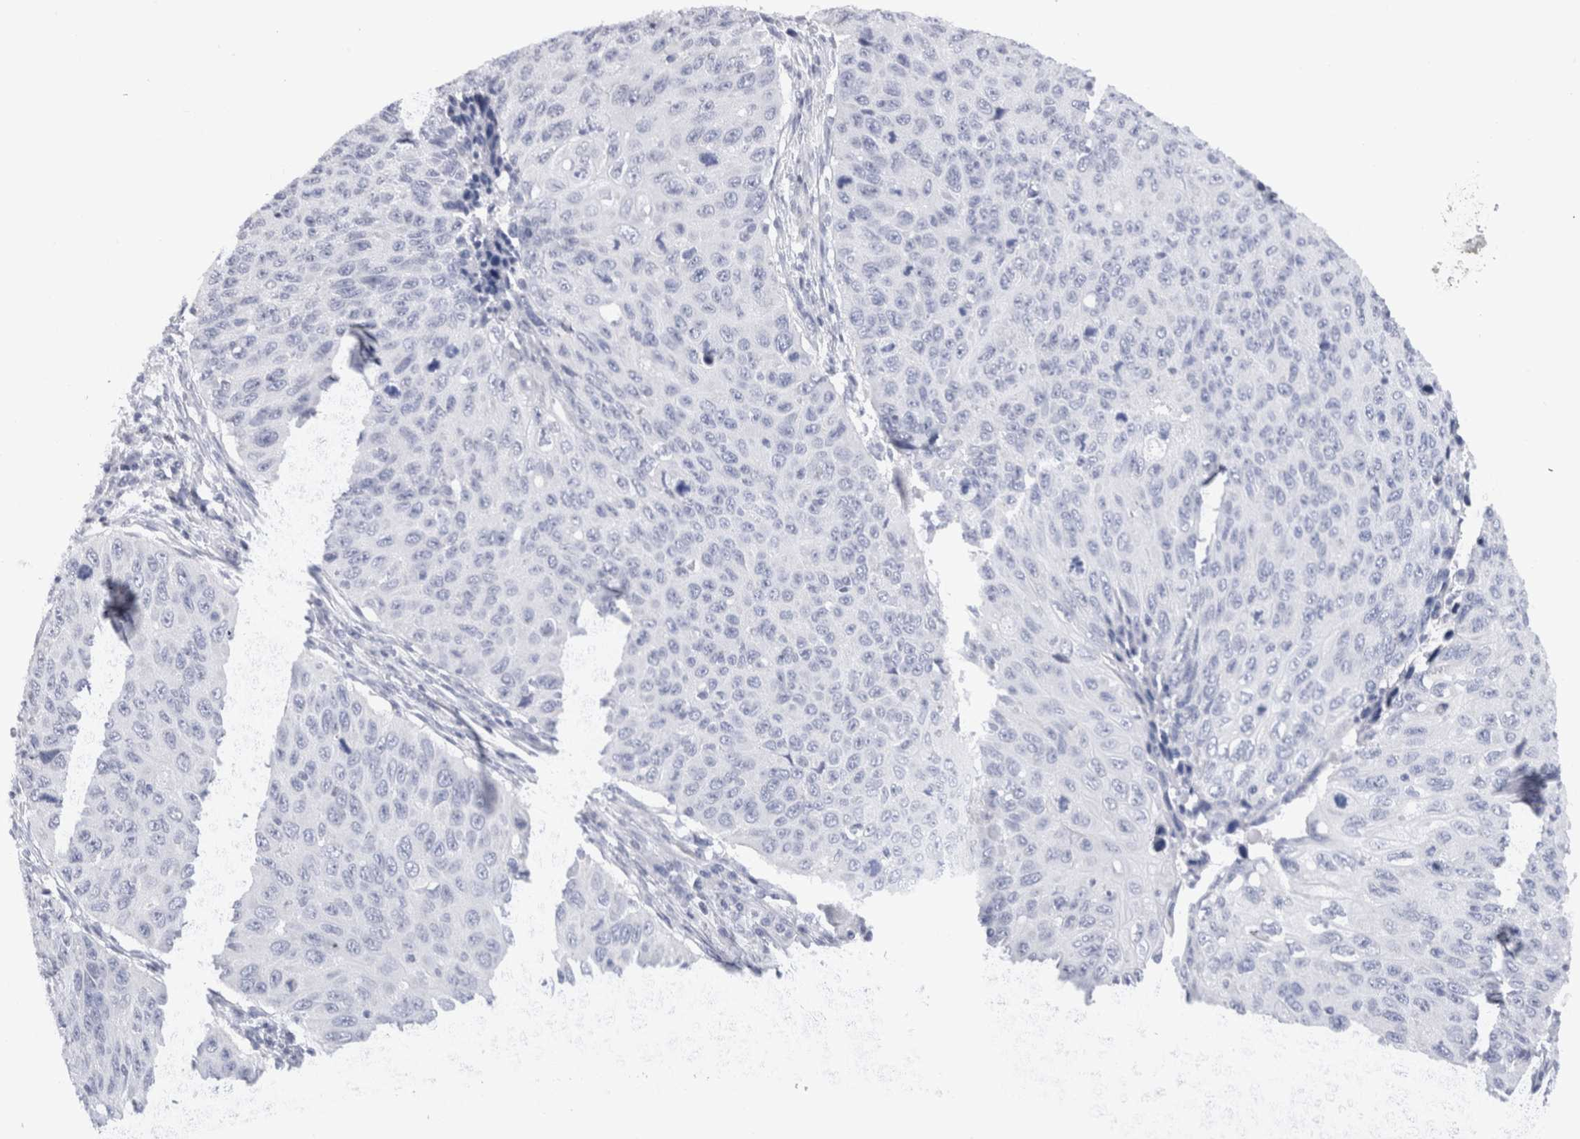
{"staining": {"intensity": "negative", "quantity": "none", "location": "none"}, "tissue": "cervical cancer", "cell_type": "Tumor cells", "image_type": "cancer", "snomed": [{"axis": "morphology", "description": "Squamous cell carcinoma, NOS"}, {"axis": "topography", "description": "Cervix"}], "caption": "This is an immunohistochemistry (IHC) histopathology image of human cervical cancer (squamous cell carcinoma). There is no positivity in tumor cells.", "gene": "C9orf50", "patient": {"sex": "female", "age": 53}}